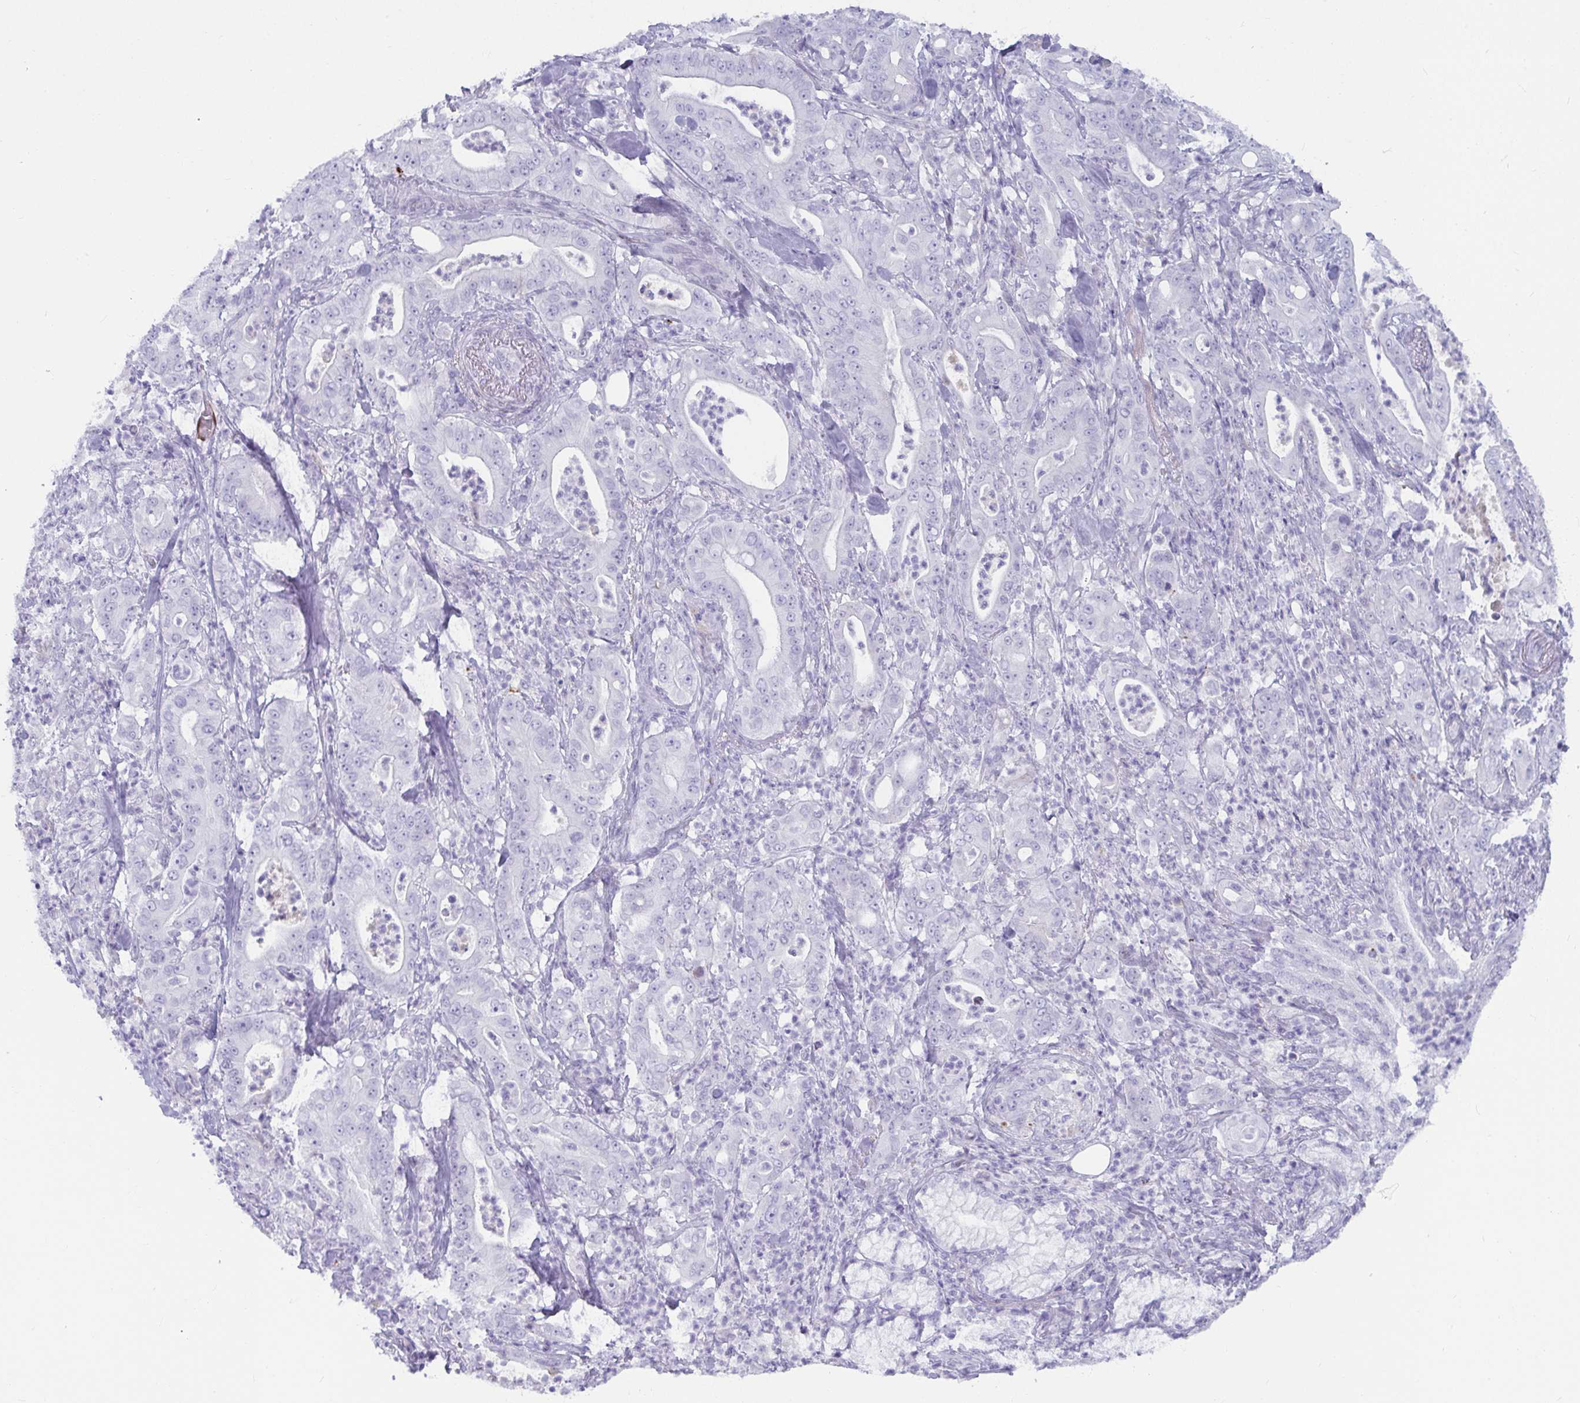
{"staining": {"intensity": "negative", "quantity": "none", "location": "none"}, "tissue": "pancreatic cancer", "cell_type": "Tumor cells", "image_type": "cancer", "snomed": [{"axis": "morphology", "description": "Adenocarcinoma, NOS"}, {"axis": "topography", "description": "Pancreas"}], "caption": "Immunohistochemical staining of human pancreatic adenocarcinoma demonstrates no significant positivity in tumor cells.", "gene": "NPY", "patient": {"sex": "male", "age": 71}}